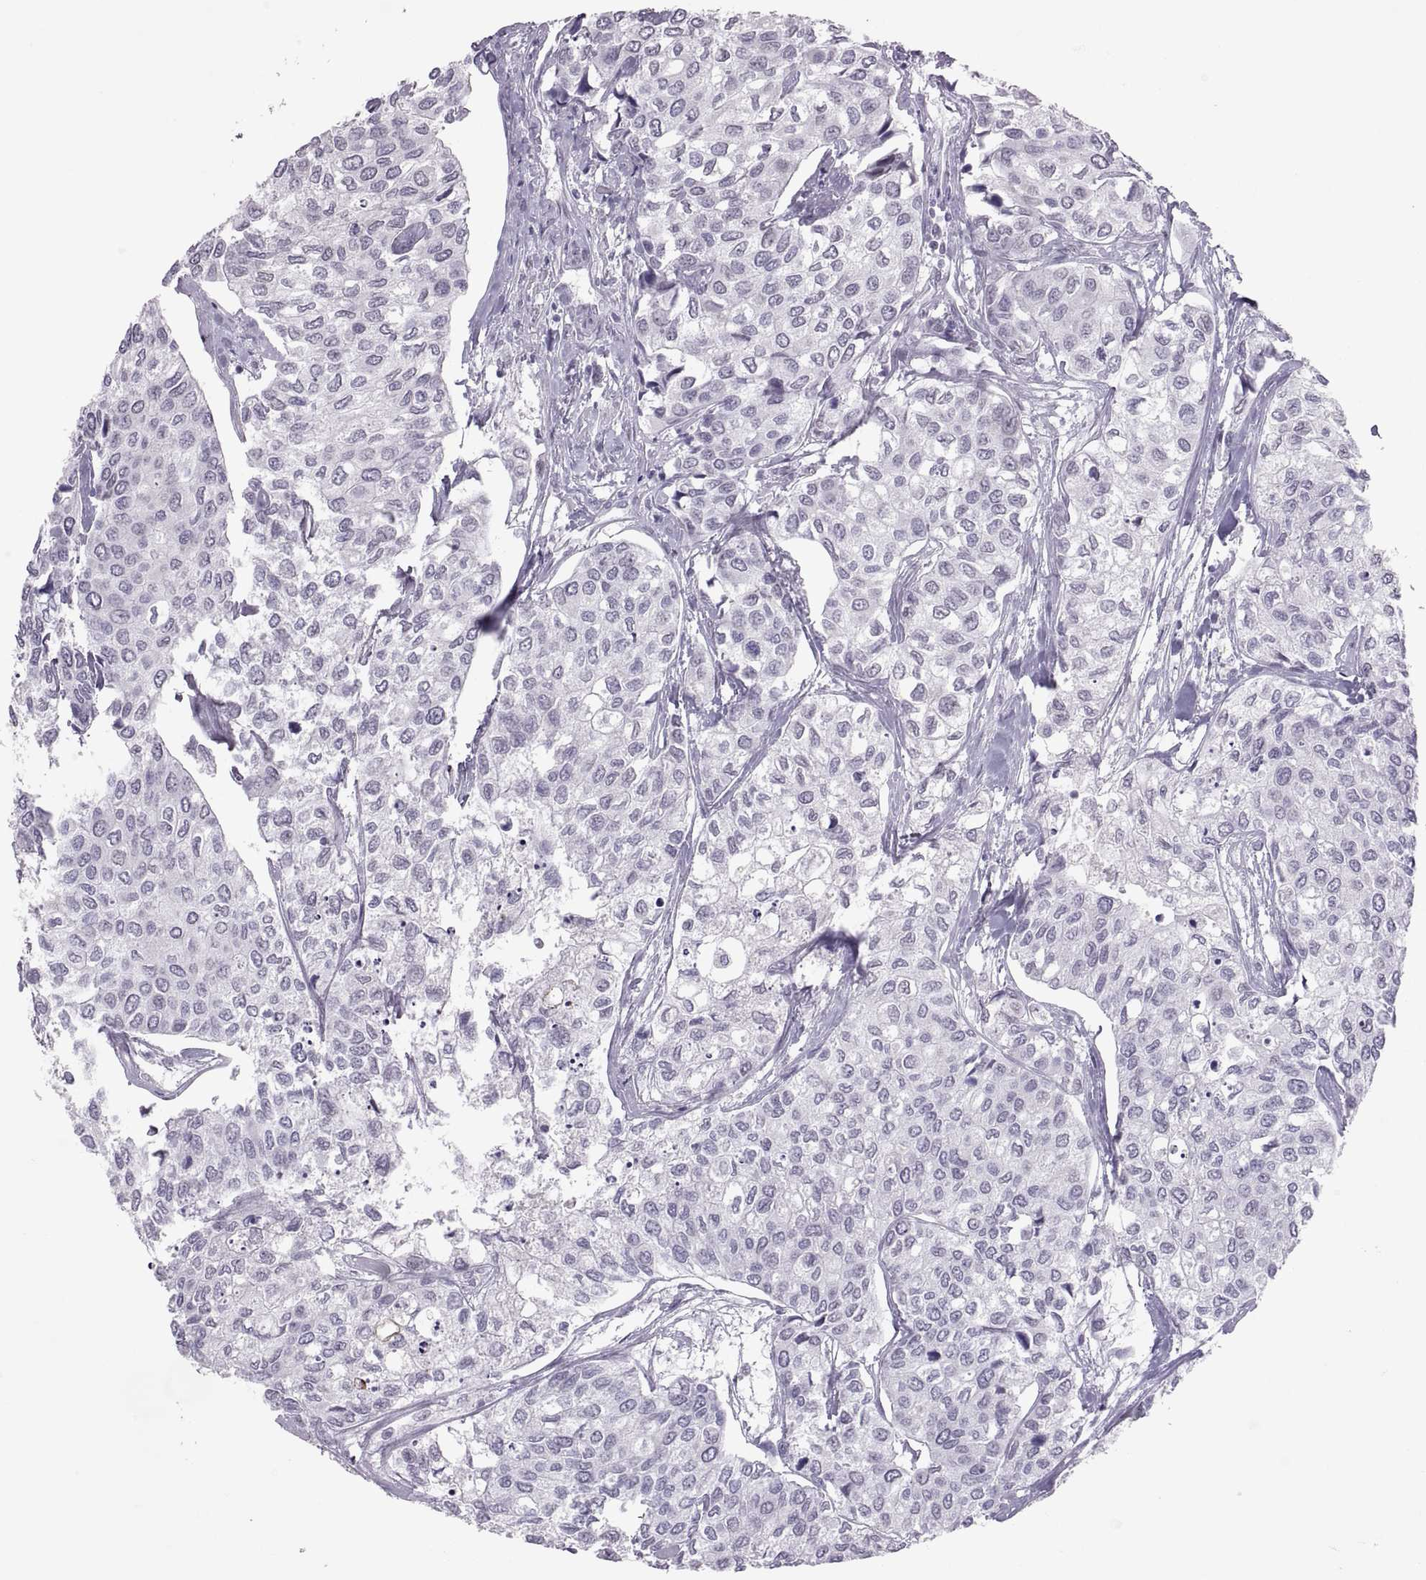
{"staining": {"intensity": "negative", "quantity": "none", "location": "none"}, "tissue": "urothelial cancer", "cell_type": "Tumor cells", "image_type": "cancer", "snomed": [{"axis": "morphology", "description": "Urothelial carcinoma, High grade"}, {"axis": "topography", "description": "Urinary bladder"}], "caption": "A high-resolution photomicrograph shows immunohistochemistry staining of urothelial cancer, which reveals no significant positivity in tumor cells.", "gene": "KRT77", "patient": {"sex": "male", "age": 73}}